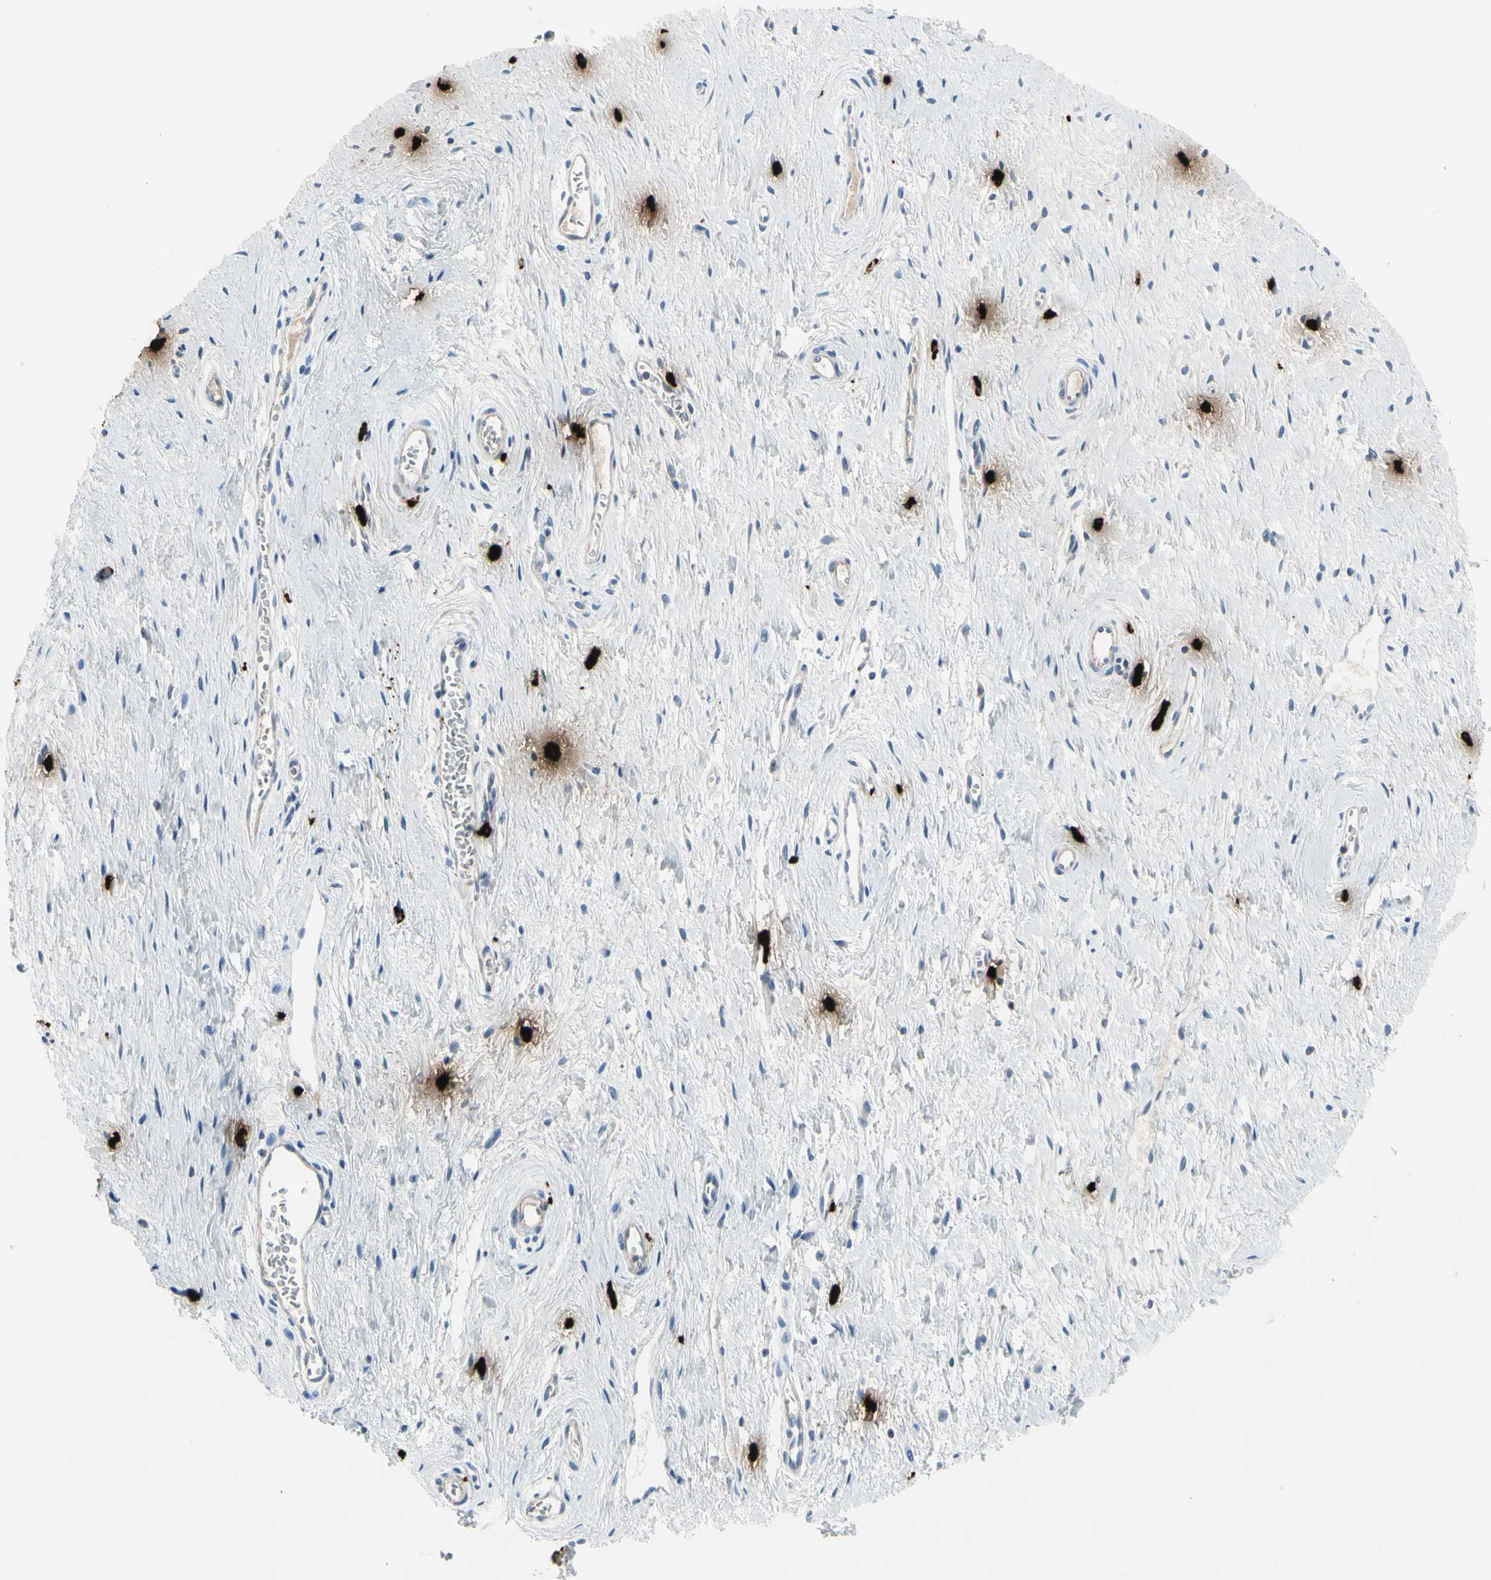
{"staining": {"intensity": "negative", "quantity": "none", "location": "none"}, "tissue": "vagina", "cell_type": "Squamous epithelial cells", "image_type": "normal", "snomed": [{"axis": "morphology", "description": "Normal tissue, NOS"}, {"axis": "topography", "description": "Soft tissue"}, {"axis": "topography", "description": "Vagina"}], "caption": "Image shows no significant protein staining in squamous epithelial cells of unremarkable vagina.", "gene": "CPA3", "patient": {"sex": "female", "age": 61}}